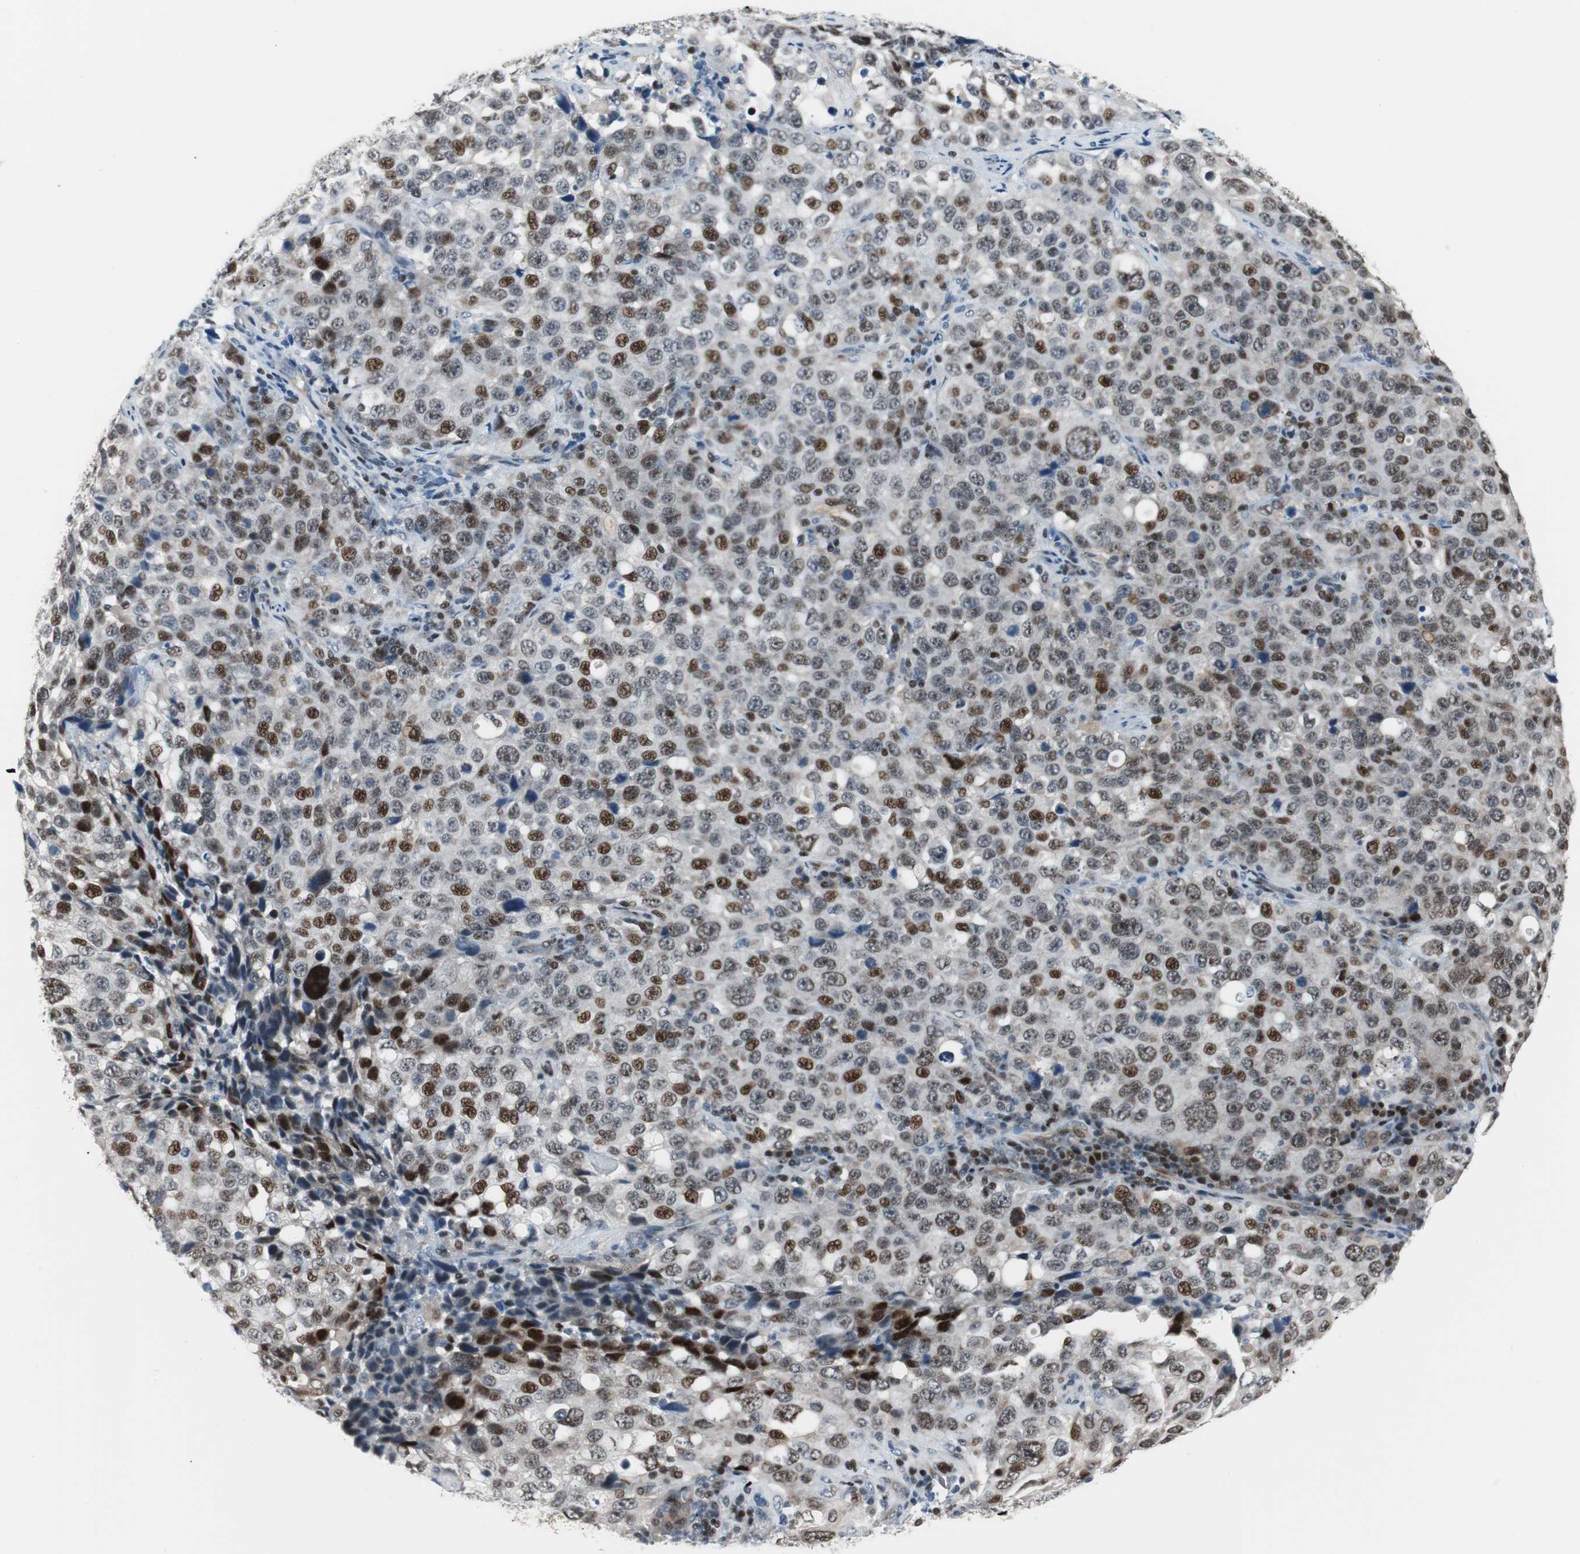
{"staining": {"intensity": "strong", "quantity": "25%-75%", "location": "nuclear"}, "tissue": "stomach cancer", "cell_type": "Tumor cells", "image_type": "cancer", "snomed": [{"axis": "morphology", "description": "Normal tissue, NOS"}, {"axis": "morphology", "description": "Adenocarcinoma, NOS"}, {"axis": "topography", "description": "Stomach"}], "caption": "Stomach cancer (adenocarcinoma) was stained to show a protein in brown. There is high levels of strong nuclear staining in about 25%-75% of tumor cells.", "gene": "RAD1", "patient": {"sex": "male", "age": 48}}